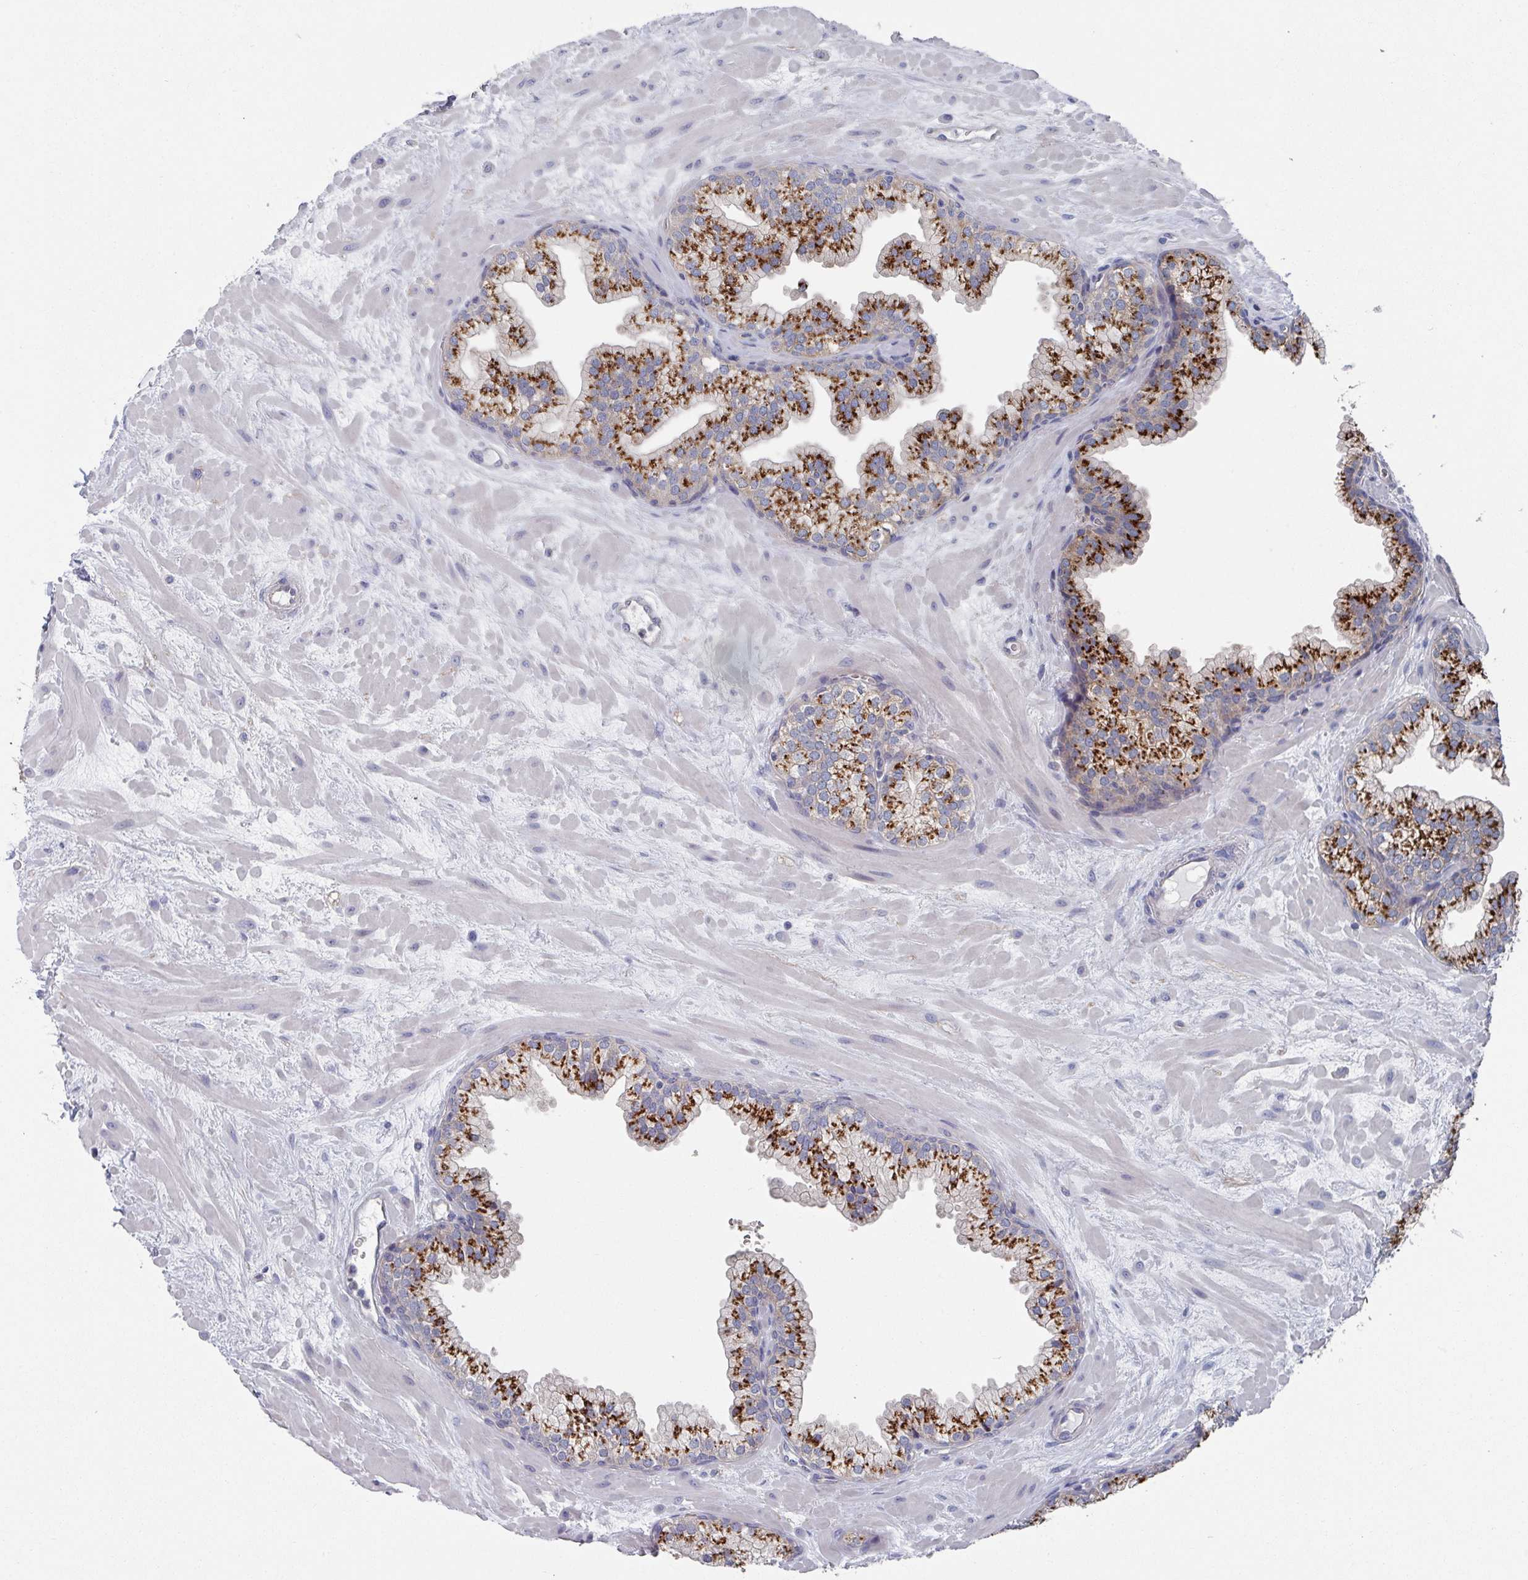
{"staining": {"intensity": "strong", "quantity": ">75%", "location": "cytoplasmic/membranous"}, "tissue": "prostate", "cell_type": "Glandular cells", "image_type": "normal", "snomed": [{"axis": "morphology", "description": "Normal tissue, NOS"}, {"axis": "topography", "description": "Prostate"}, {"axis": "topography", "description": "Peripheral nerve tissue"}], "caption": "Protein staining of normal prostate demonstrates strong cytoplasmic/membranous staining in about >75% of glandular cells. (IHC, brightfield microscopy, high magnification).", "gene": "EFL1", "patient": {"sex": "male", "age": 61}}